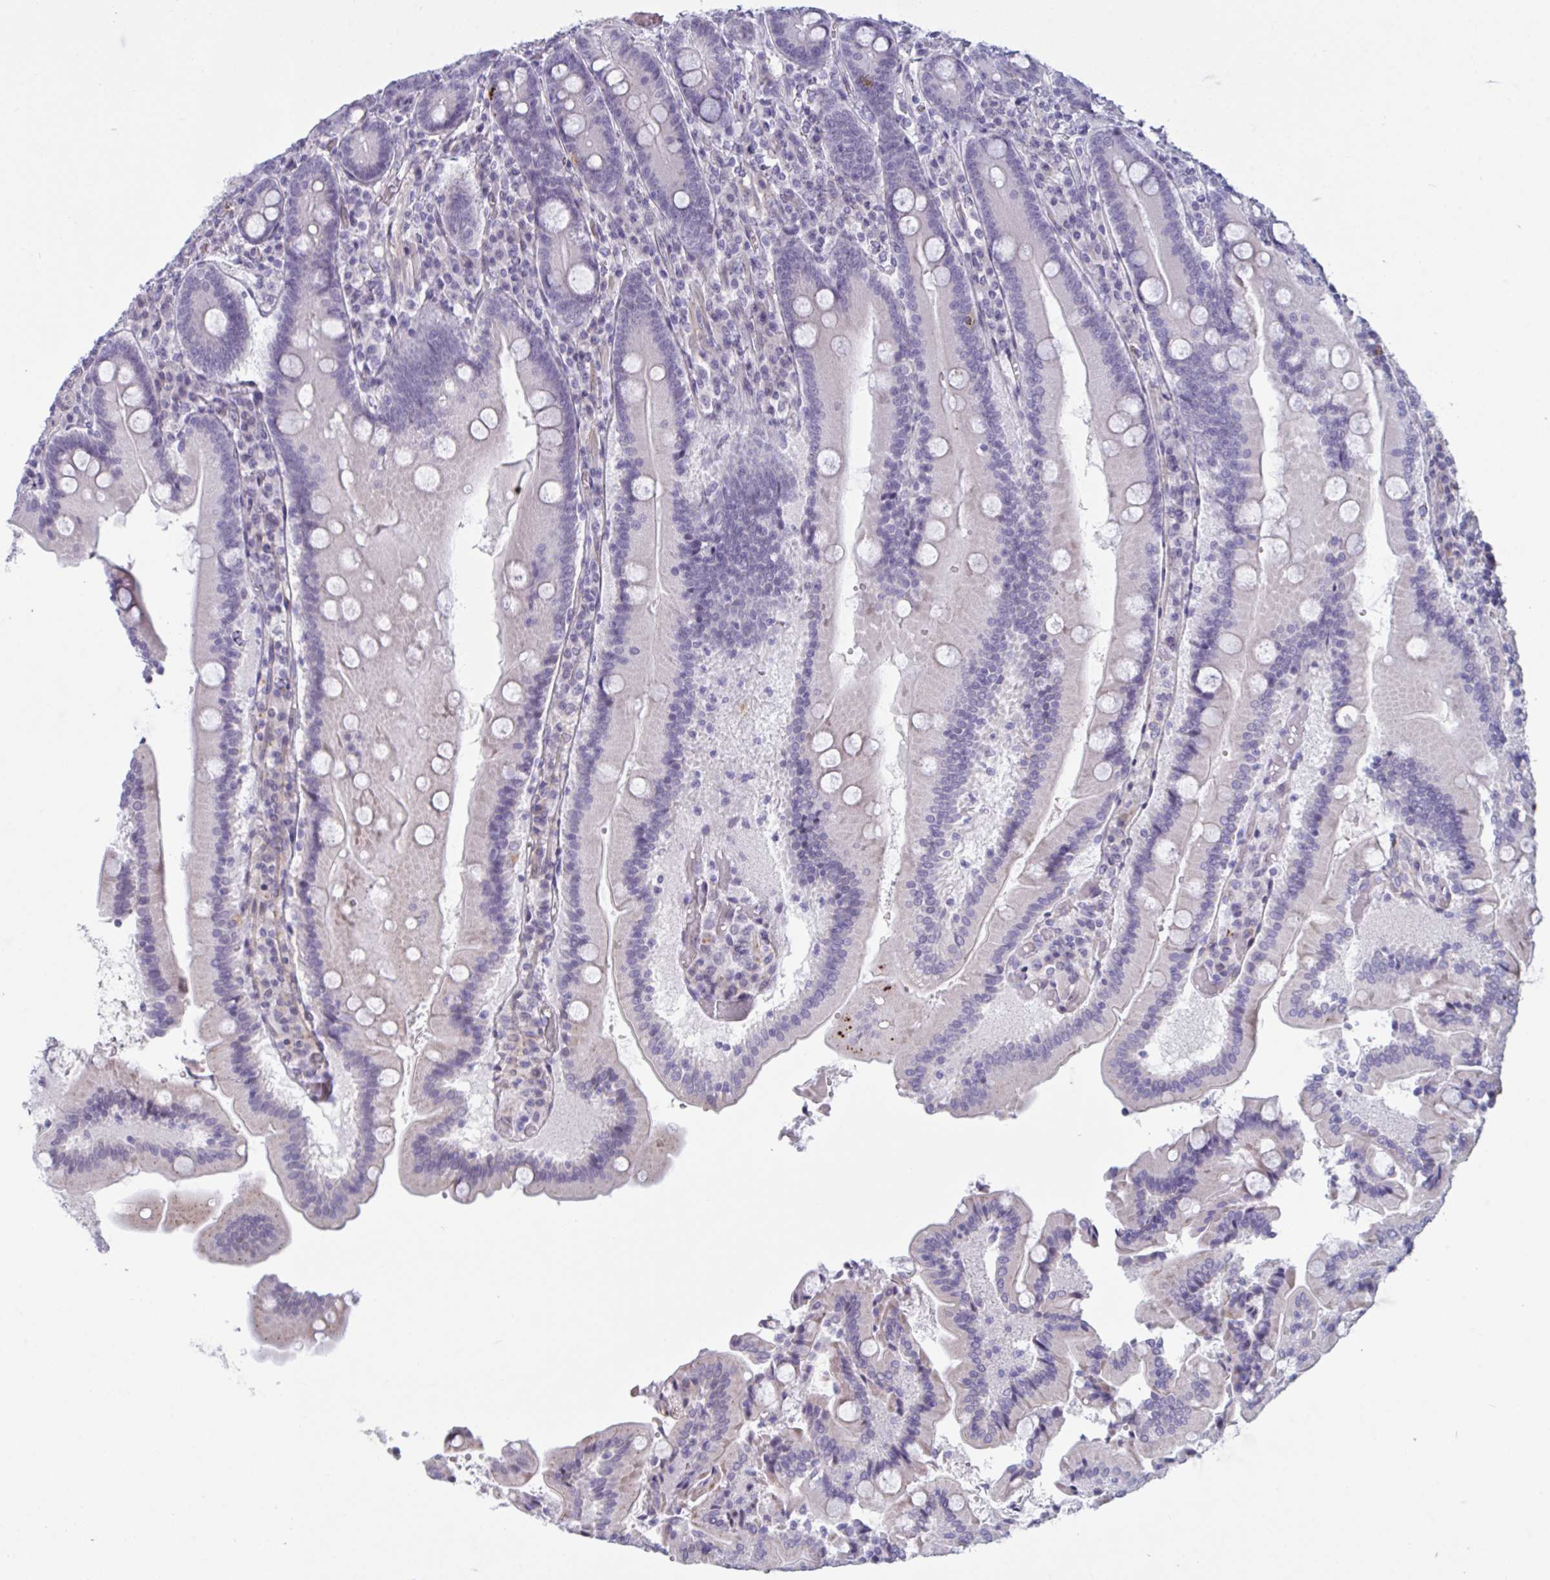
{"staining": {"intensity": "moderate", "quantity": "<25%", "location": "cytoplasmic/membranous"}, "tissue": "duodenum", "cell_type": "Glandular cells", "image_type": "normal", "snomed": [{"axis": "morphology", "description": "Normal tissue, NOS"}, {"axis": "topography", "description": "Duodenum"}], "caption": "Duodenum stained with DAB (3,3'-diaminobenzidine) immunohistochemistry (IHC) reveals low levels of moderate cytoplasmic/membranous expression in approximately <25% of glandular cells.", "gene": "TCEAL8", "patient": {"sex": "female", "age": 62}}